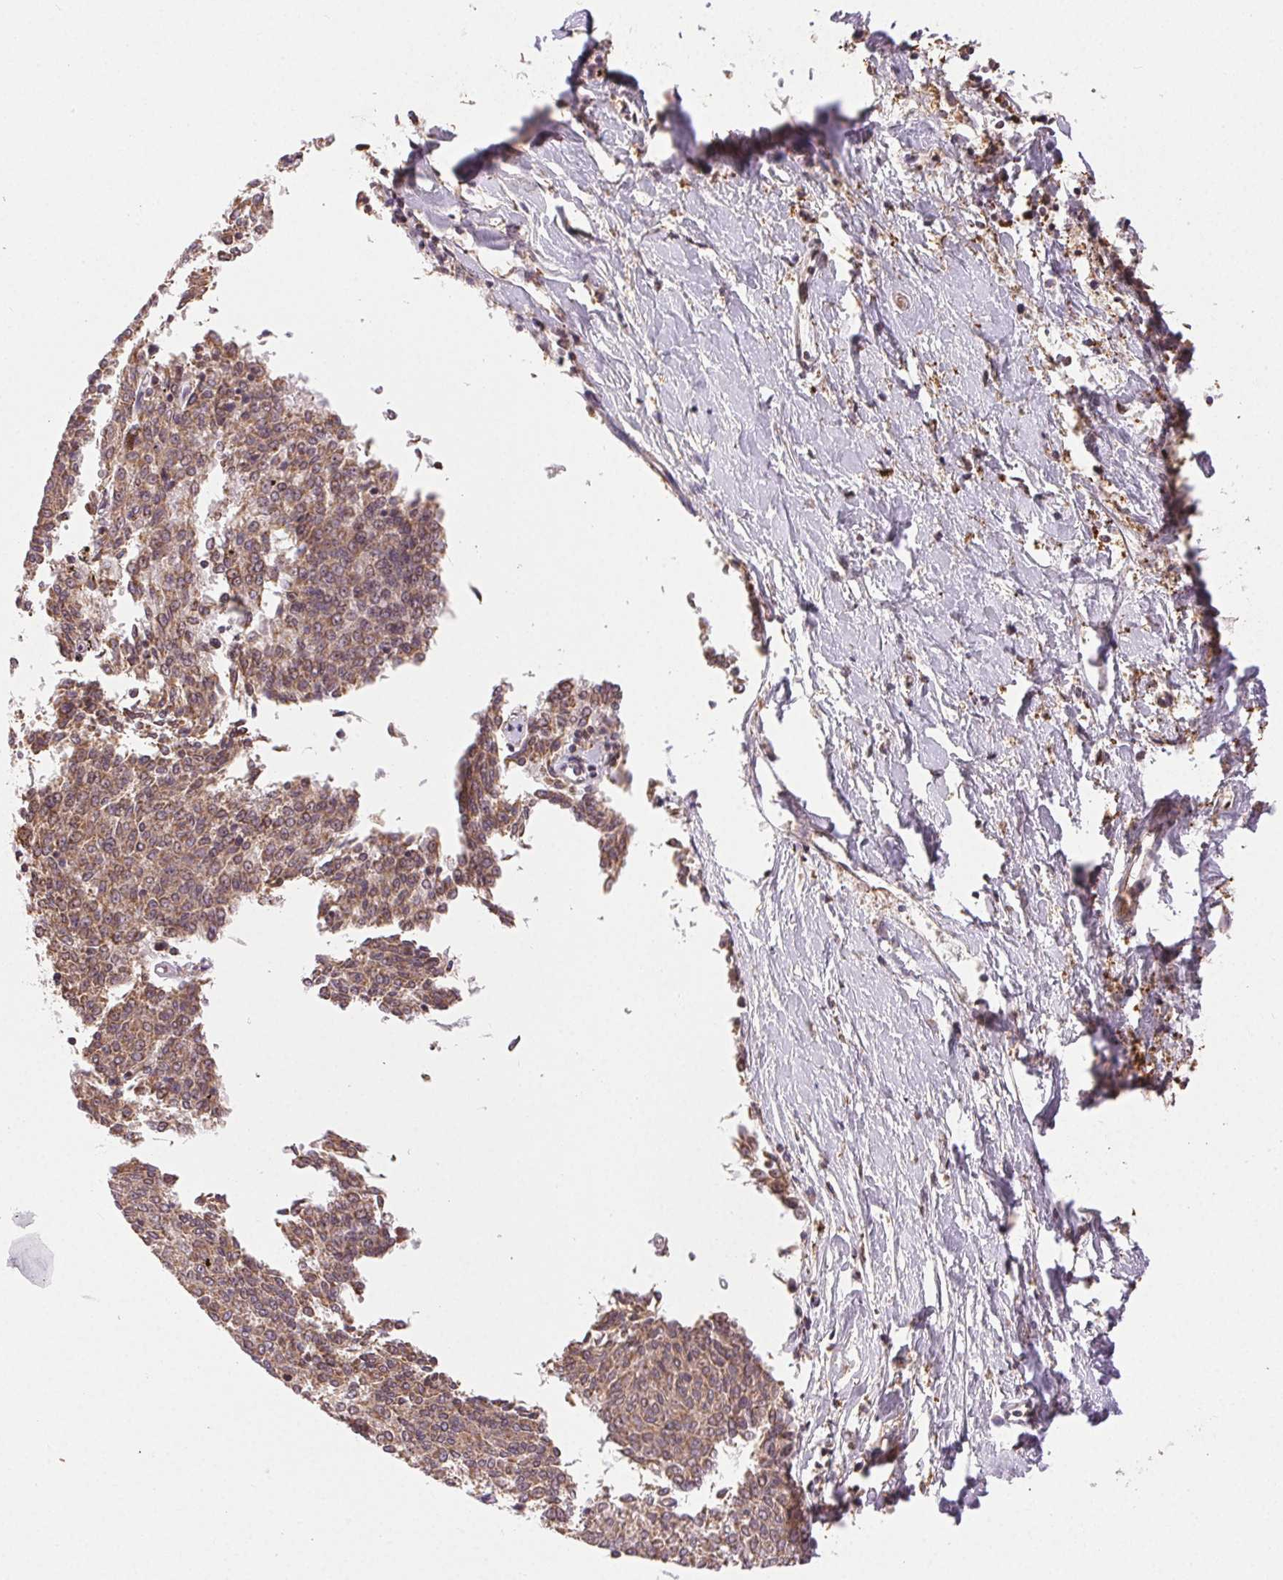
{"staining": {"intensity": "weak", "quantity": ">75%", "location": "cytoplasmic/membranous"}, "tissue": "melanoma", "cell_type": "Tumor cells", "image_type": "cancer", "snomed": [{"axis": "morphology", "description": "Malignant melanoma, NOS"}, {"axis": "topography", "description": "Skin"}], "caption": "A brown stain shows weak cytoplasmic/membranous positivity of a protein in human malignant melanoma tumor cells. The staining was performed using DAB (3,3'-diaminobenzidine) to visualize the protein expression in brown, while the nuclei were stained in blue with hematoxylin (Magnification: 20x).", "gene": "PIWIL4", "patient": {"sex": "female", "age": 72}}